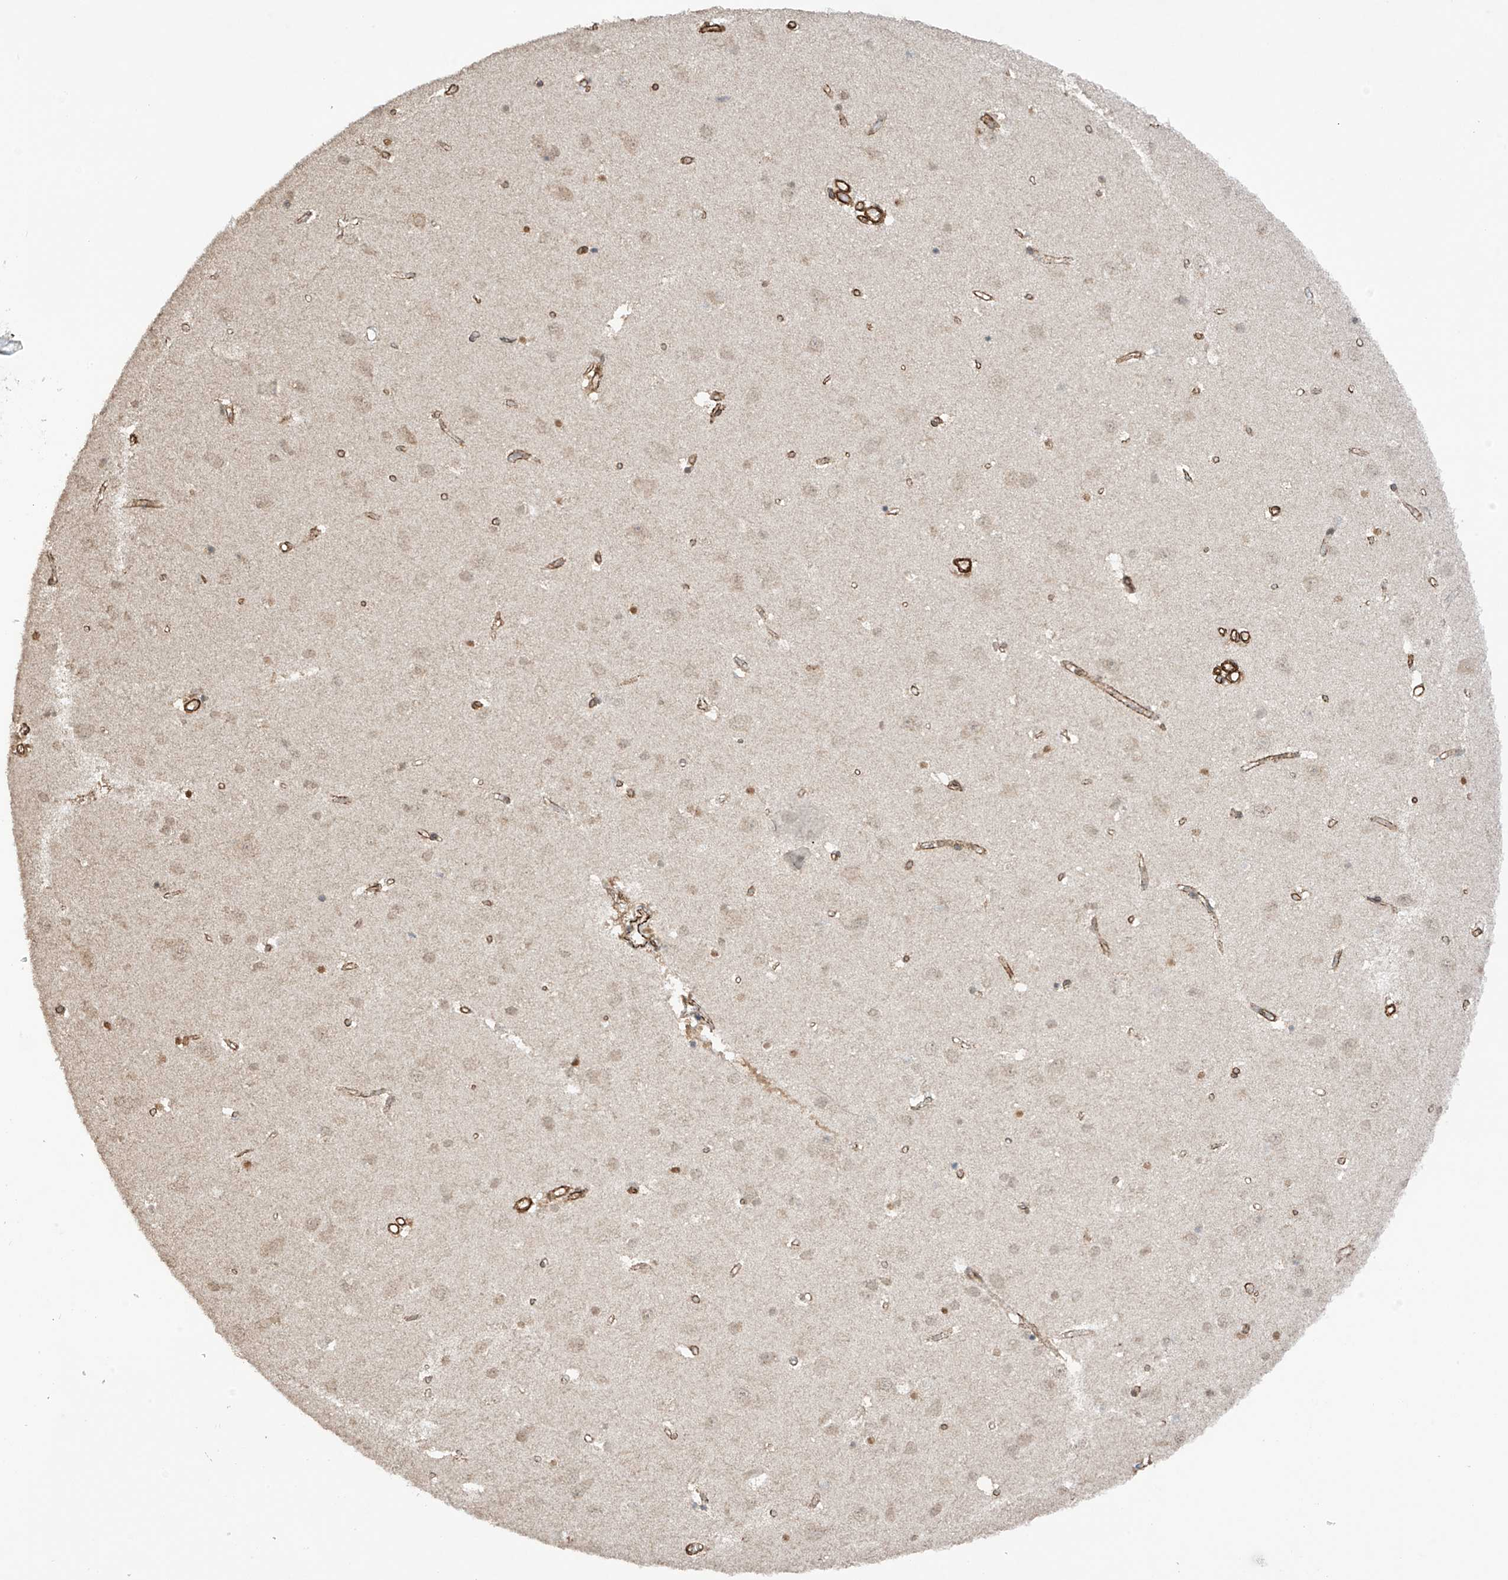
{"staining": {"intensity": "moderate", "quantity": "25%-75%", "location": "cytoplasmic/membranous"}, "tissue": "cerebral cortex", "cell_type": "Endothelial cells", "image_type": "normal", "snomed": [{"axis": "morphology", "description": "Normal tissue, NOS"}, {"axis": "topography", "description": "Cerebral cortex"}], "caption": "Protein expression by immunohistochemistry (IHC) displays moderate cytoplasmic/membranous positivity in about 25%-75% of endothelial cells in normal cerebral cortex.", "gene": "TTLL5", "patient": {"sex": "male", "age": 54}}